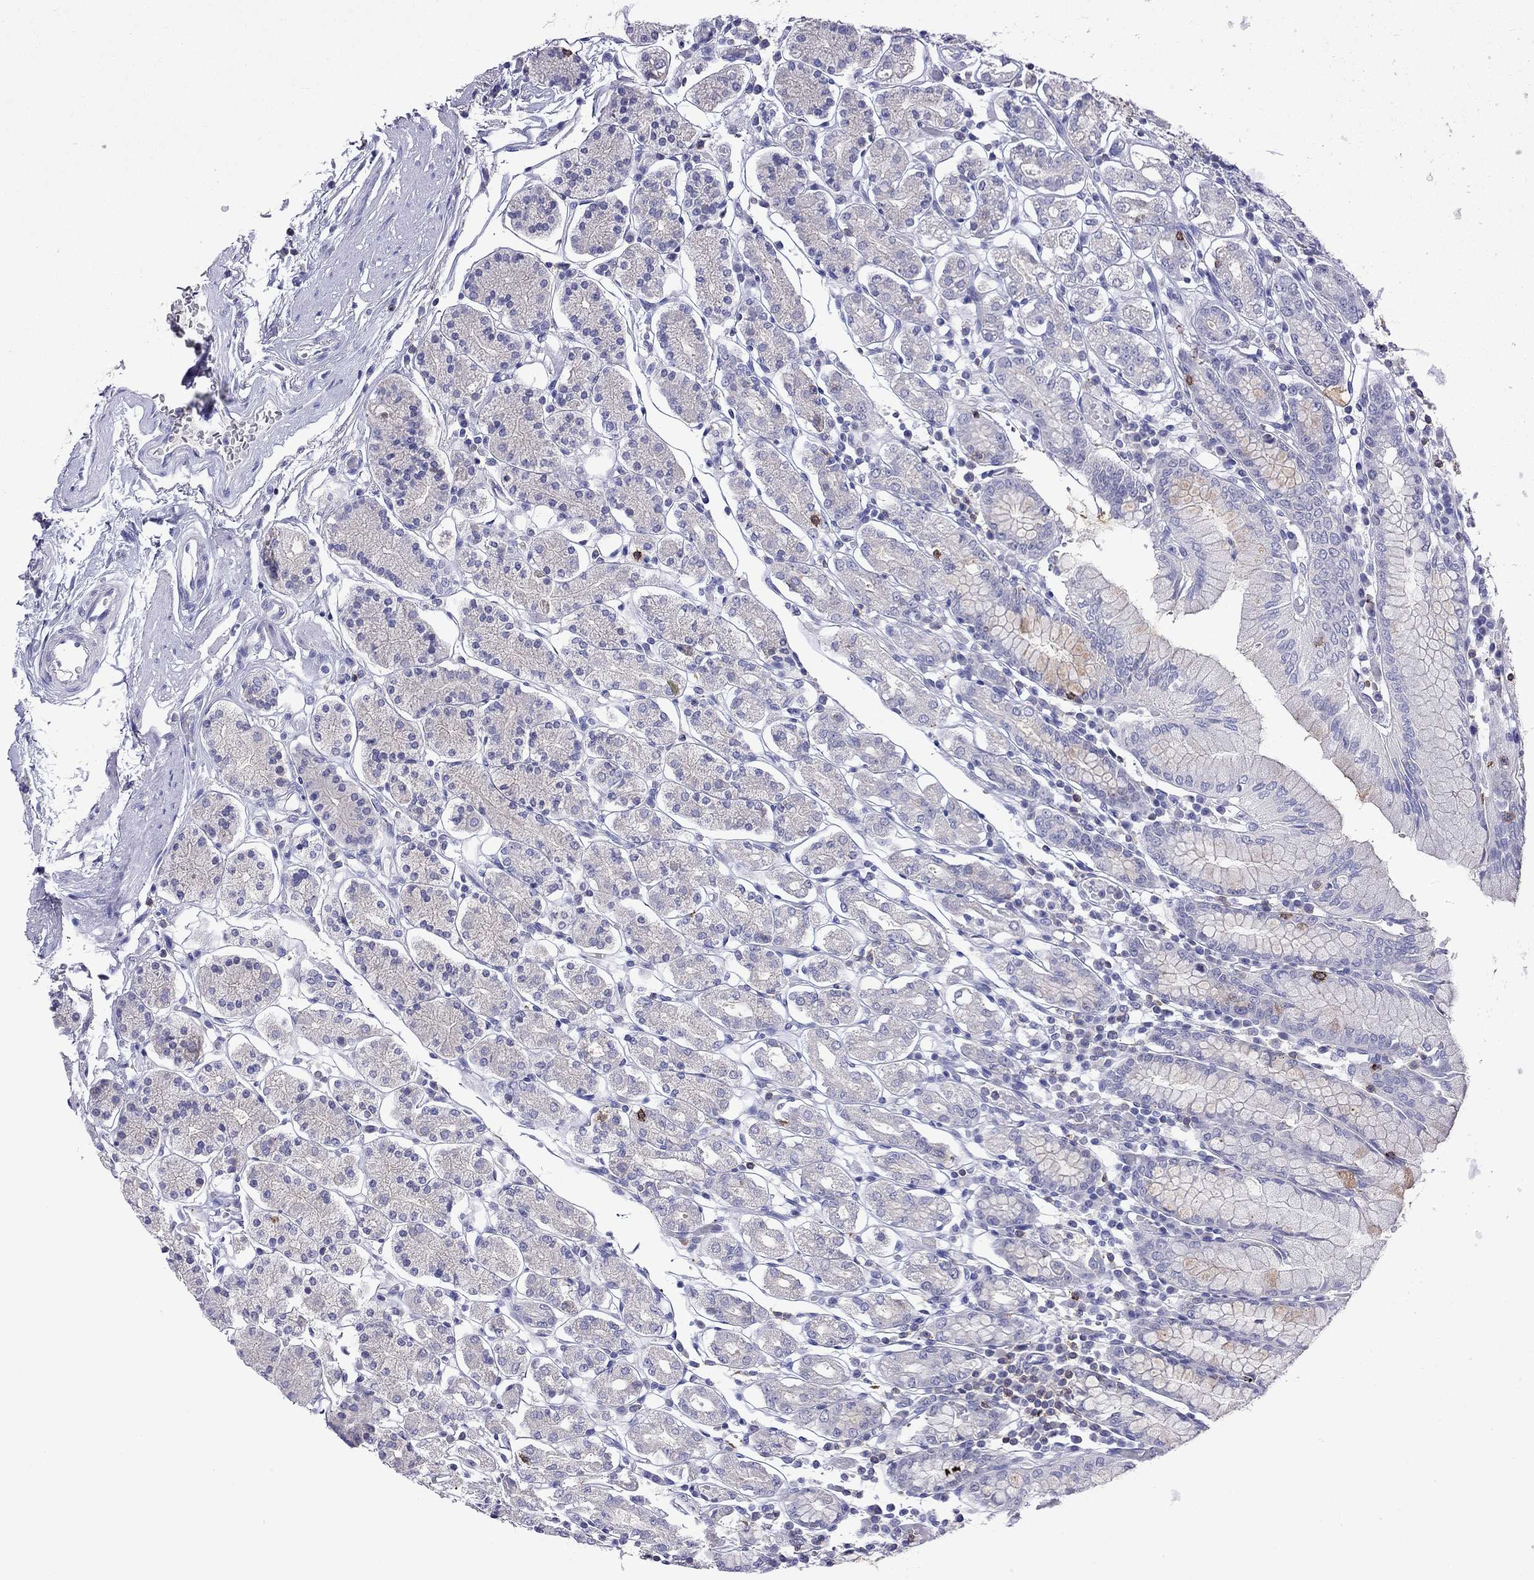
{"staining": {"intensity": "negative", "quantity": "none", "location": "none"}, "tissue": "stomach", "cell_type": "Glandular cells", "image_type": "normal", "snomed": [{"axis": "morphology", "description": "Normal tissue, NOS"}, {"axis": "topography", "description": "Stomach, upper"}, {"axis": "topography", "description": "Stomach"}], "caption": "The immunohistochemistry photomicrograph has no significant expression in glandular cells of stomach.", "gene": "ENSG00000288637", "patient": {"sex": "male", "age": 62}}